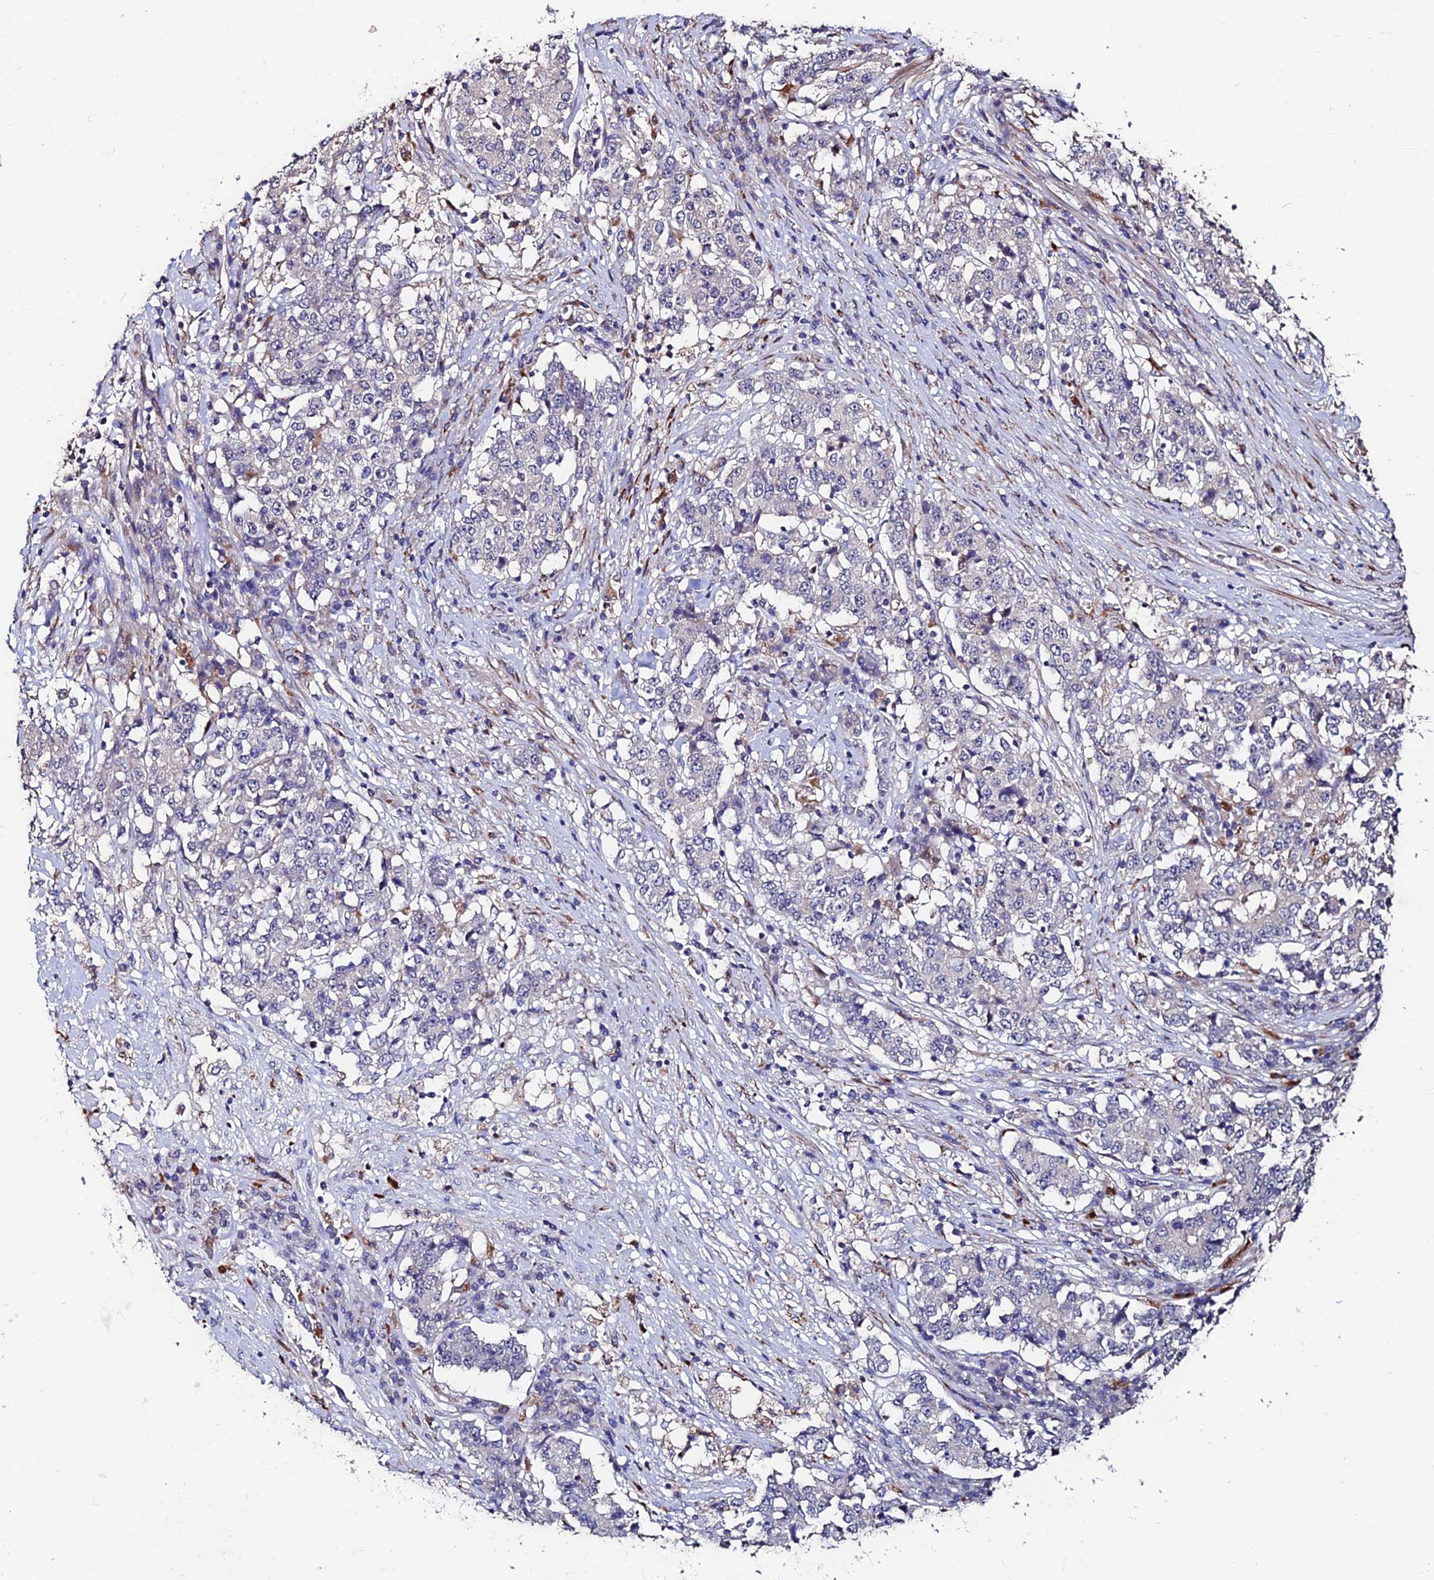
{"staining": {"intensity": "negative", "quantity": "none", "location": "none"}, "tissue": "stomach cancer", "cell_type": "Tumor cells", "image_type": "cancer", "snomed": [{"axis": "morphology", "description": "Adenocarcinoma, NOS"}, {"axis": "topography", "description": "Stomach"}], "caption": "Stomach cancer (adenocarcinoma) was stained to show a protein in brown. There is no significant positivity in tumor cells.", "gene": "ACTR5", "patient": {"sex": "male", "age": 59}}